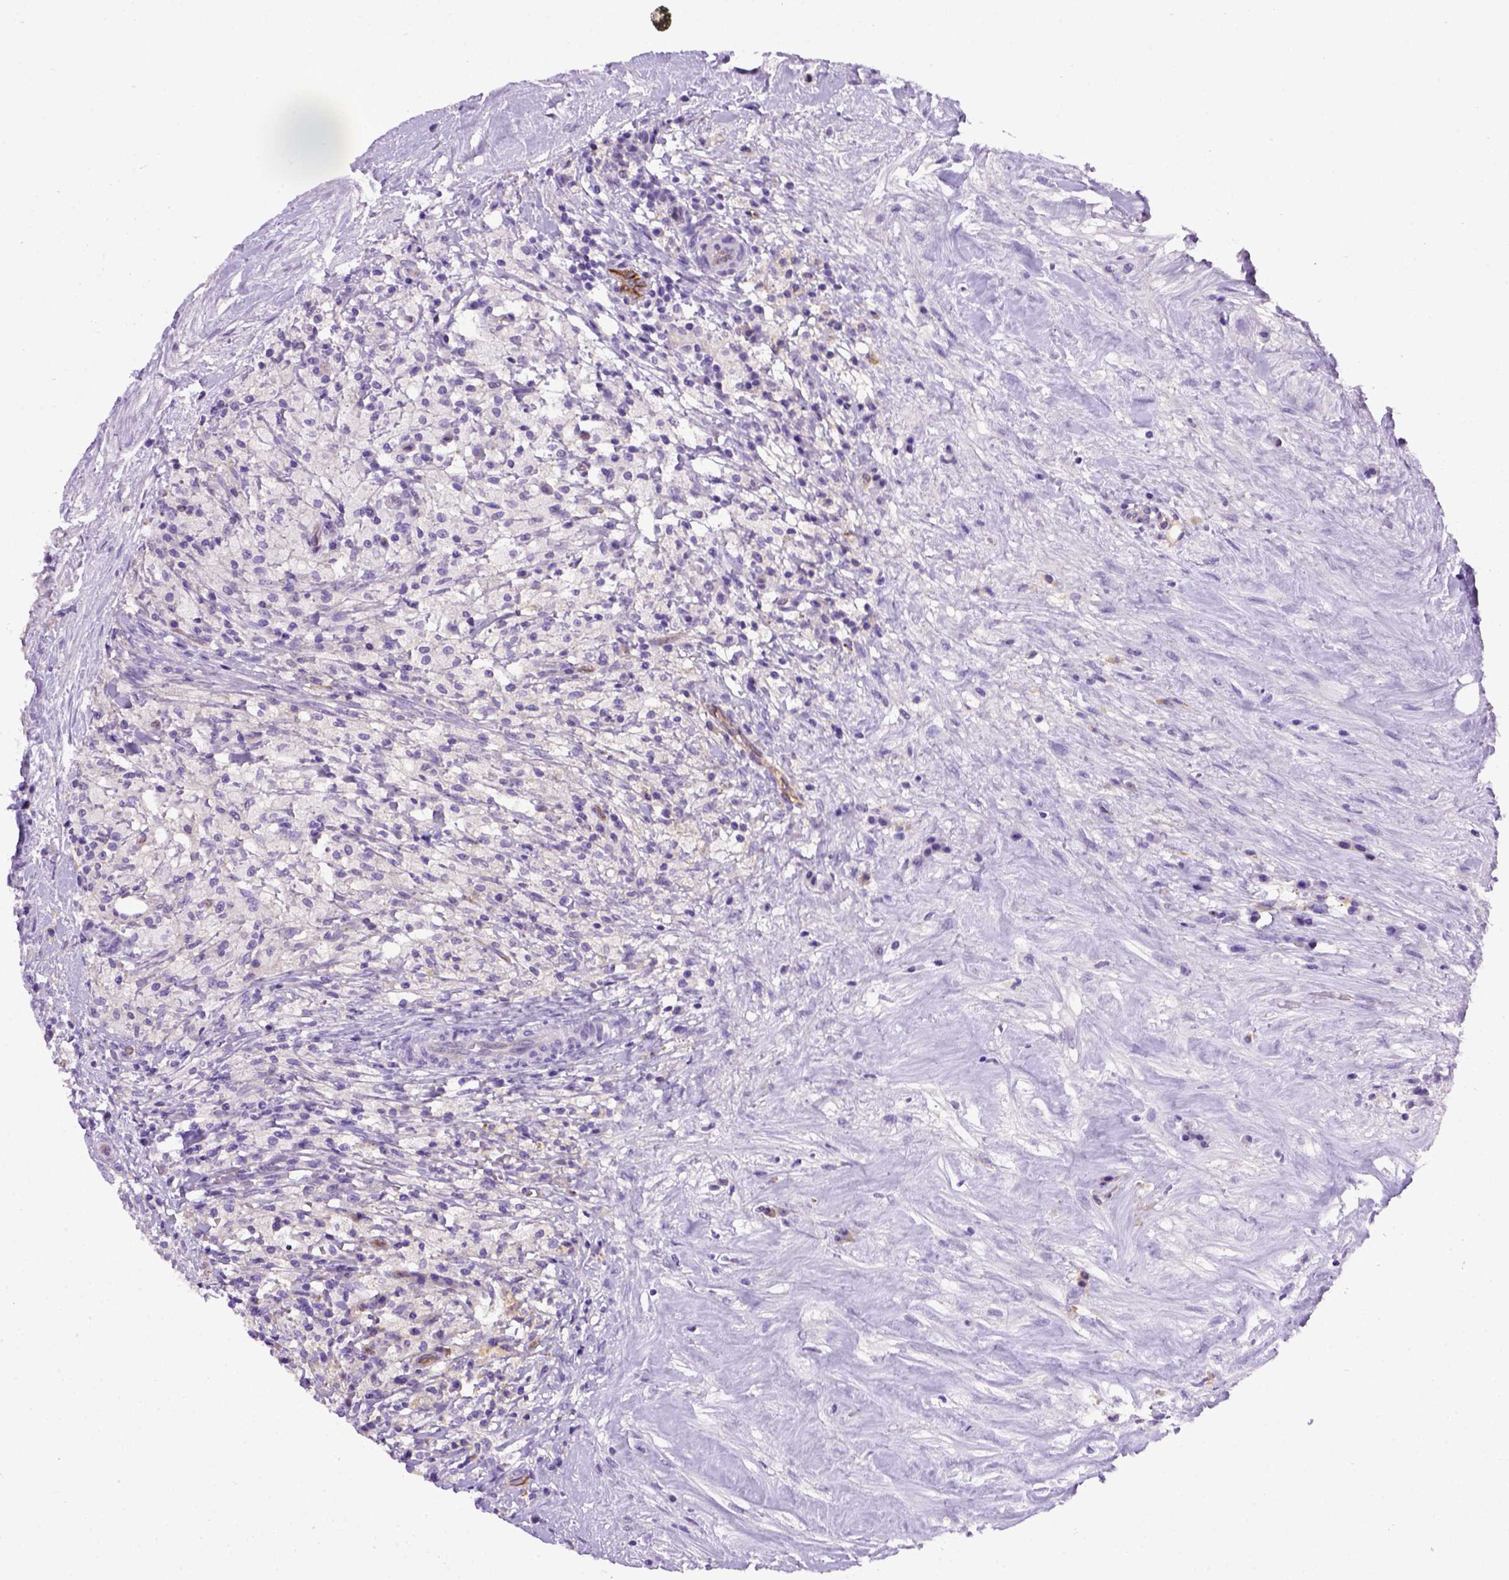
{"staining": {"intensity": "negative", "quantity": "none", "location": "none"}, "tissue": "testis cancer", "cell_type": "Tumor cells", "image_type": "cancer", "snomed": [{"axis": "morphology", "description": "Necrosis, NOS"}, {"axis": "morphology", "description": "Carcinoma, Embryonal, NOS"}, {"axis": "topography", "description": "Testis"}], "caption": "Testis embryonal carcinoma stained for a protein using immunohistochemistry demonstrates no staining tumor cells.", "gene": "ENG", "patient": {"sex": "male", "age": 19}}